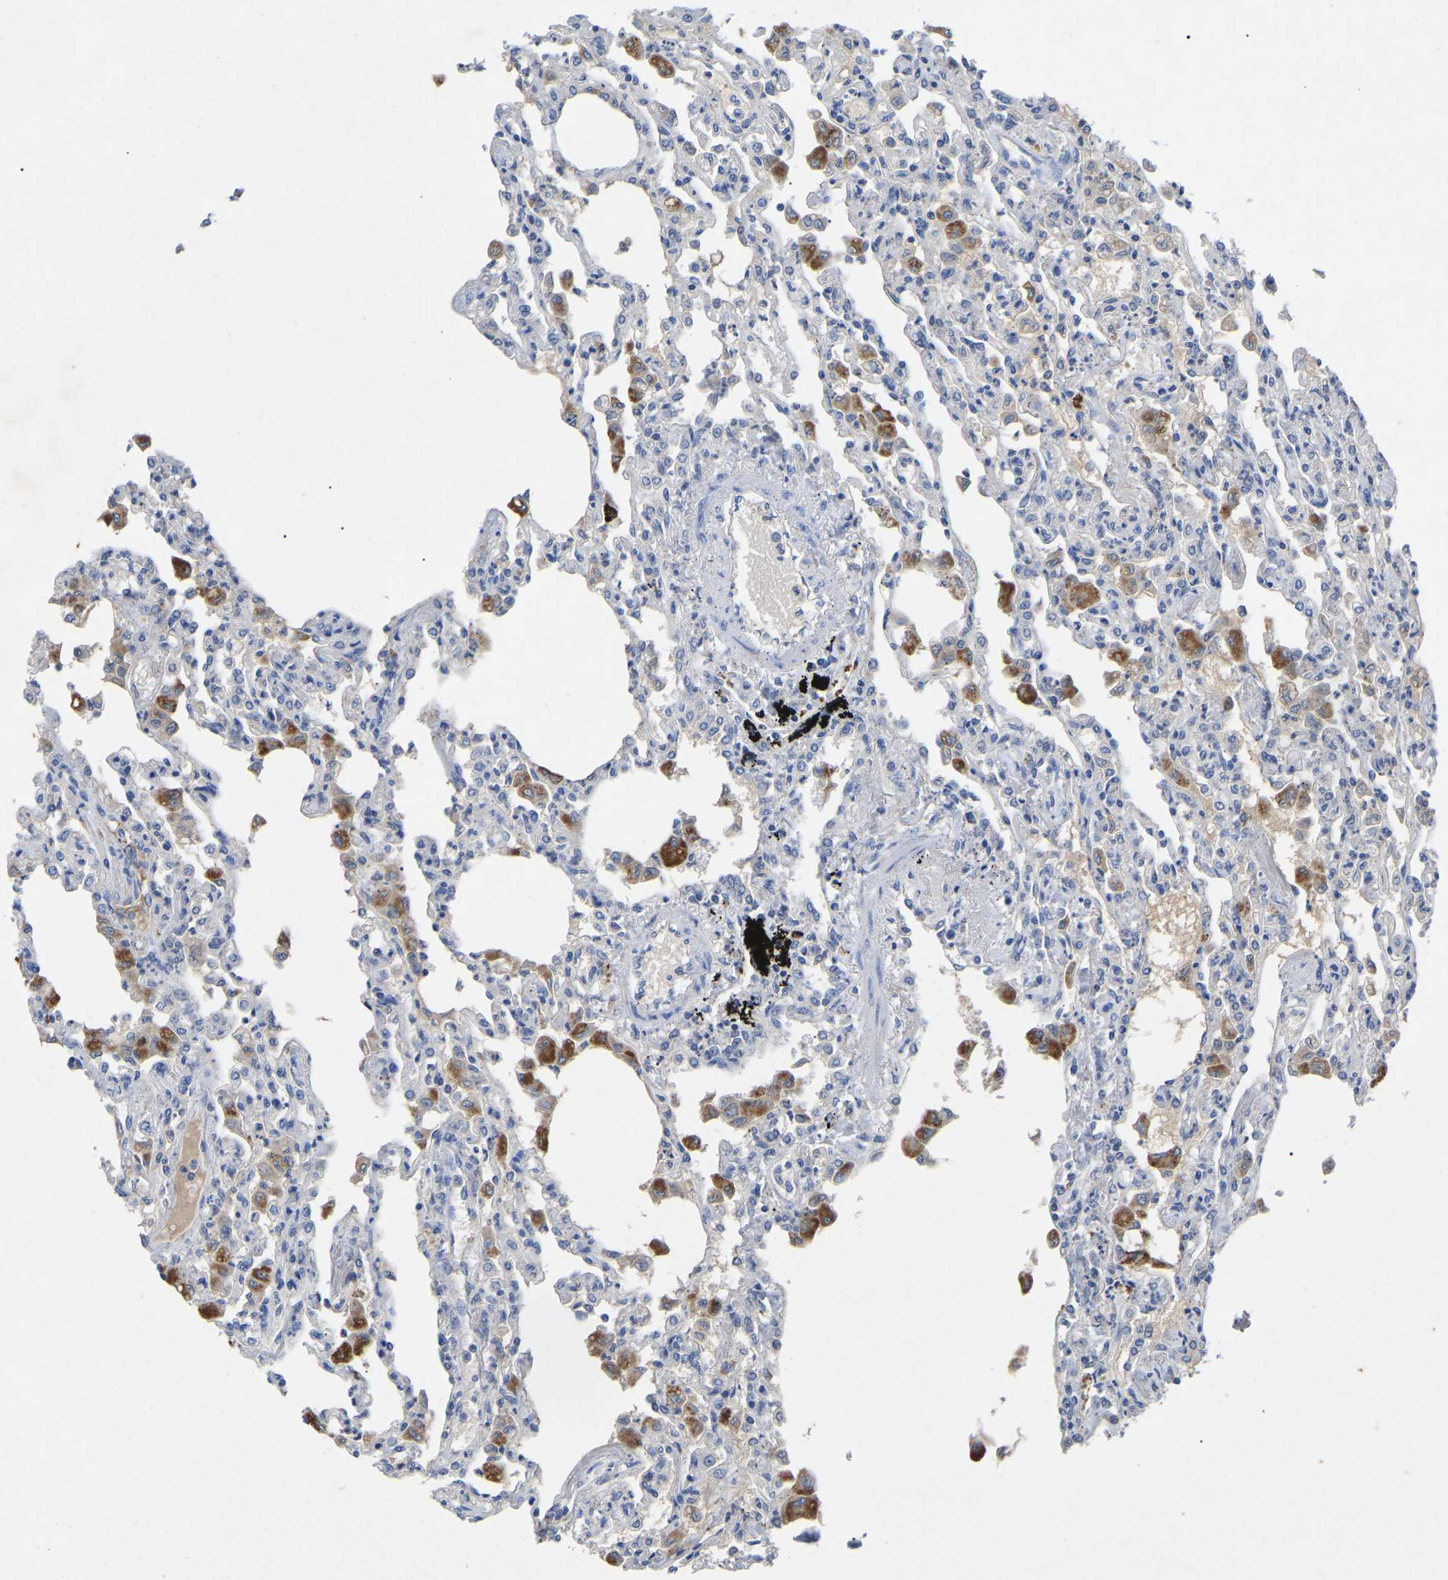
{"staining": {"intensity": "negative", "quantity": "none", "location": "none"}, "tissue": "lung", "cell_type": "Alveolar cells", "image_type": "normal", "snomed": [{"axis": "morphology", "description": "Normal tissue, NOS"}, {"axis": "topography", "description": "Bronchus"}, {"axis": "topography", "description": "Lung"}], "caption": "DAB immunohistochemical staining of normal lung displays no significant staining in alveolar cells. Brightfield microscopy of immunohistochemistry (IHC) stained with DAB (brown) and hematoxylin (blue), captured at high magnification.", "gene": "SMPD2", "patient": {"sex": "female", "age": 49}}